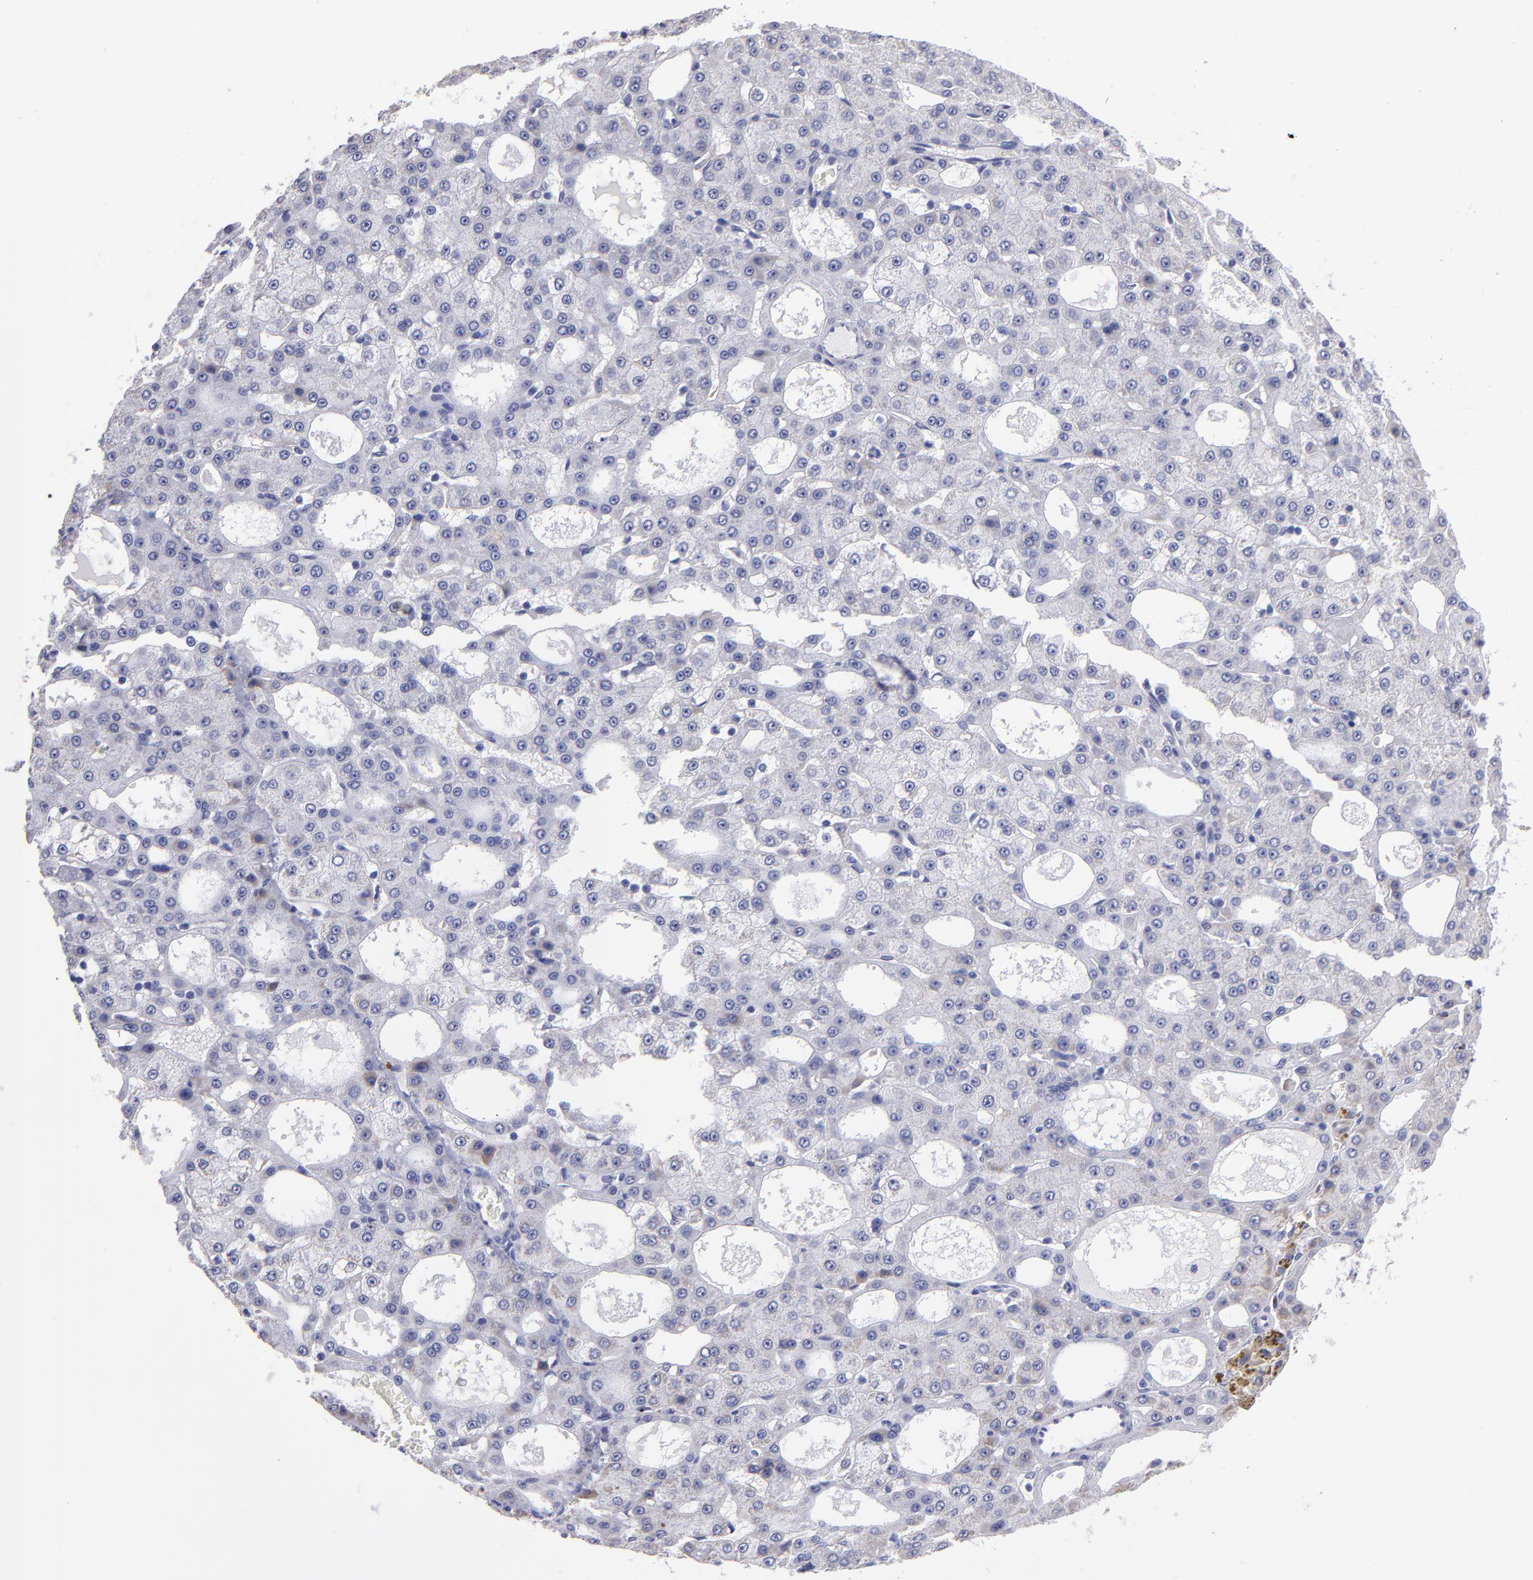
{"staining": {"intensity": "negative", "quantity": "none", "location": "none"}, "tissue": "liver cancer", "cell_type": "Tumor cells", "image_type": "cancer", "snomed": [{"axis": "morphology", "description": "Carcinoma, Hepatocellular, NOS"}, {"axis": "topography", "description": "Liver"}], "caption": "Protein analysis of liver cancer displays no significant expression in tumor cells.", "gene": "MB", "patient": {"sex": "male", "age": 47}}